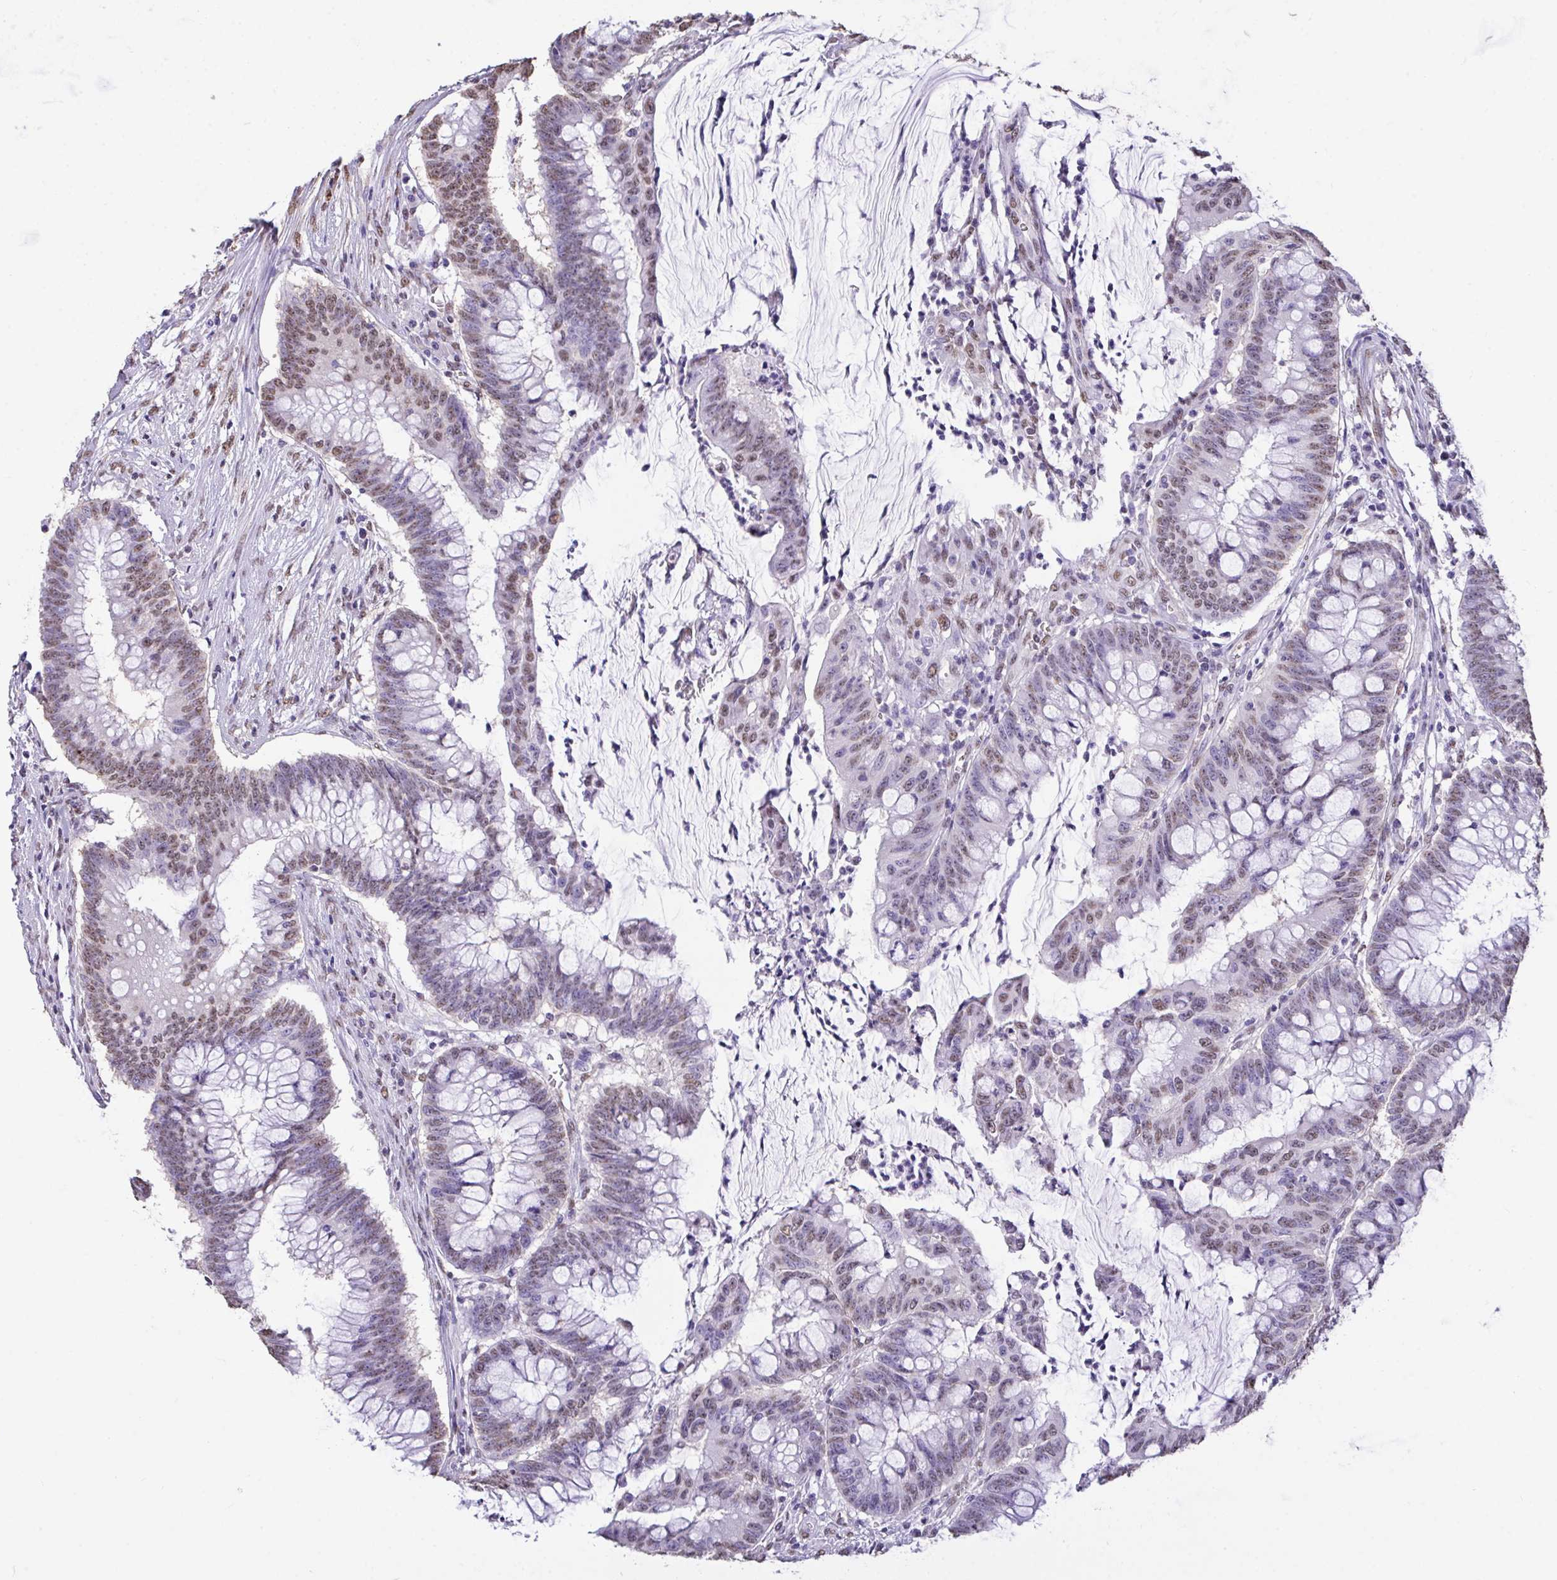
{"staining": {"intensity": "weak", "quantity": "25%-75%", "location": "nuclear"}, "tissue": "colorectal cancer", "cell_type": "Tumor cells", "image_type": "cancer", "snomed": [{"axis": "morphology", "description": "Adenocarcinoma, NOS"}, {"axis": "topography", "description": "Colon"}], "caption": "DAB (3,3'-diaminobenzidine) immunohistochemical staining of colorectal adenocarcinoma displays weak nuclear protein positivity in approximately 25%-75% of tumor cells.", "gene": "SEMA6B", "patient": {"sex": "male", "age": 62}}